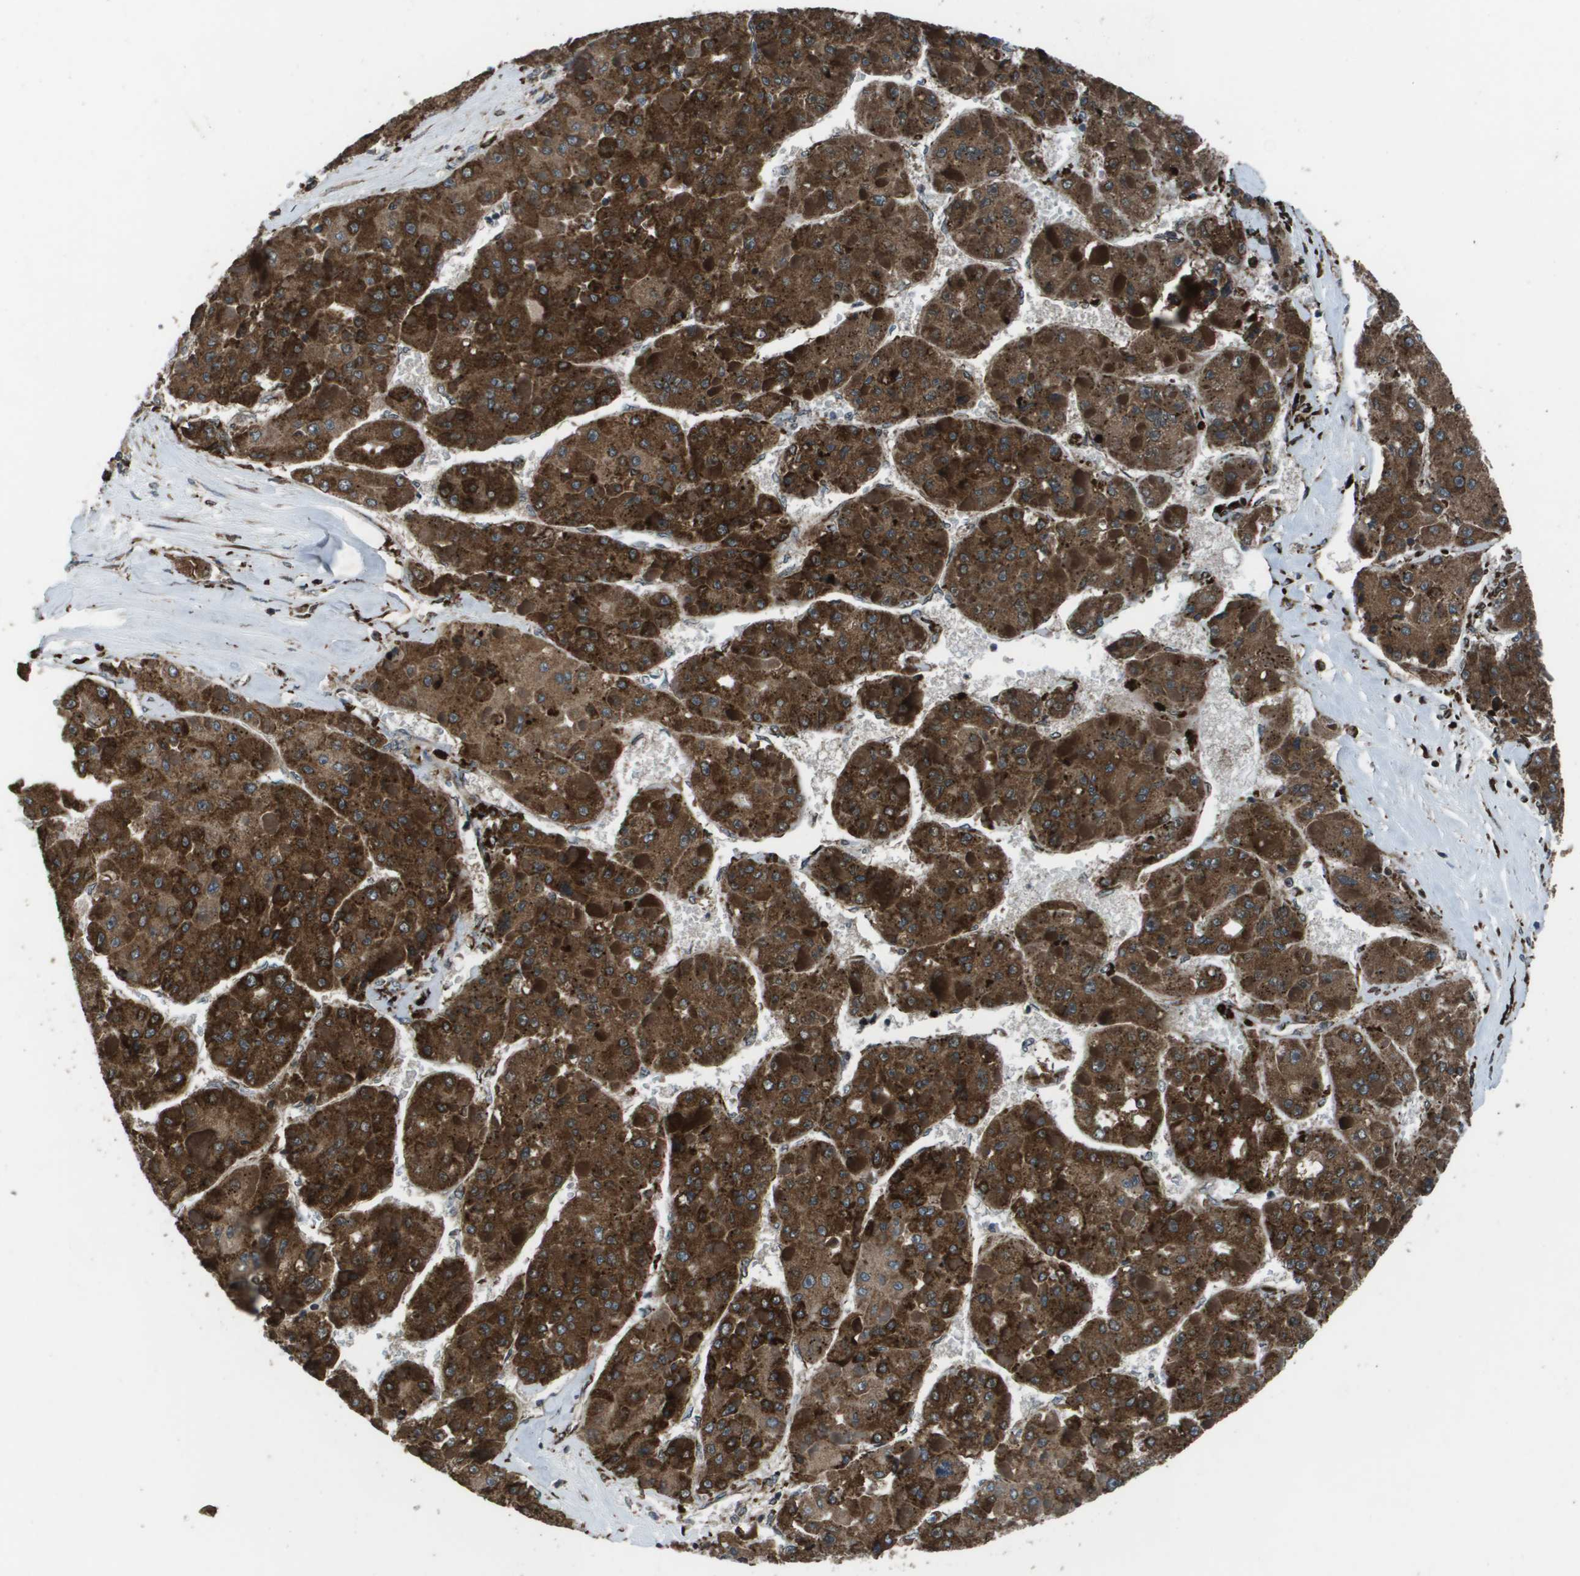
{"staining": {"intensity": "strong", "quantity": ">75%", "location": "cytoplasmic/membranous"}, "tissue": "liver cancer", "cell_type": "Tumor cells", "image_type": "cancer", "snomed": [{"axis": "morphology", "description": "Carcinoma, Hepatocellular, NOS"}, {"axis": "topography", "description": "Liver"}], "caption": "Liver cancer stained with immunohistochemistry (IHC) demonstrates strong cytoplasmic/membranous expression in approximately >75% of tumor cells.", "gene": "GOSR2", "patient": {"sex": "female", "age": 73}}